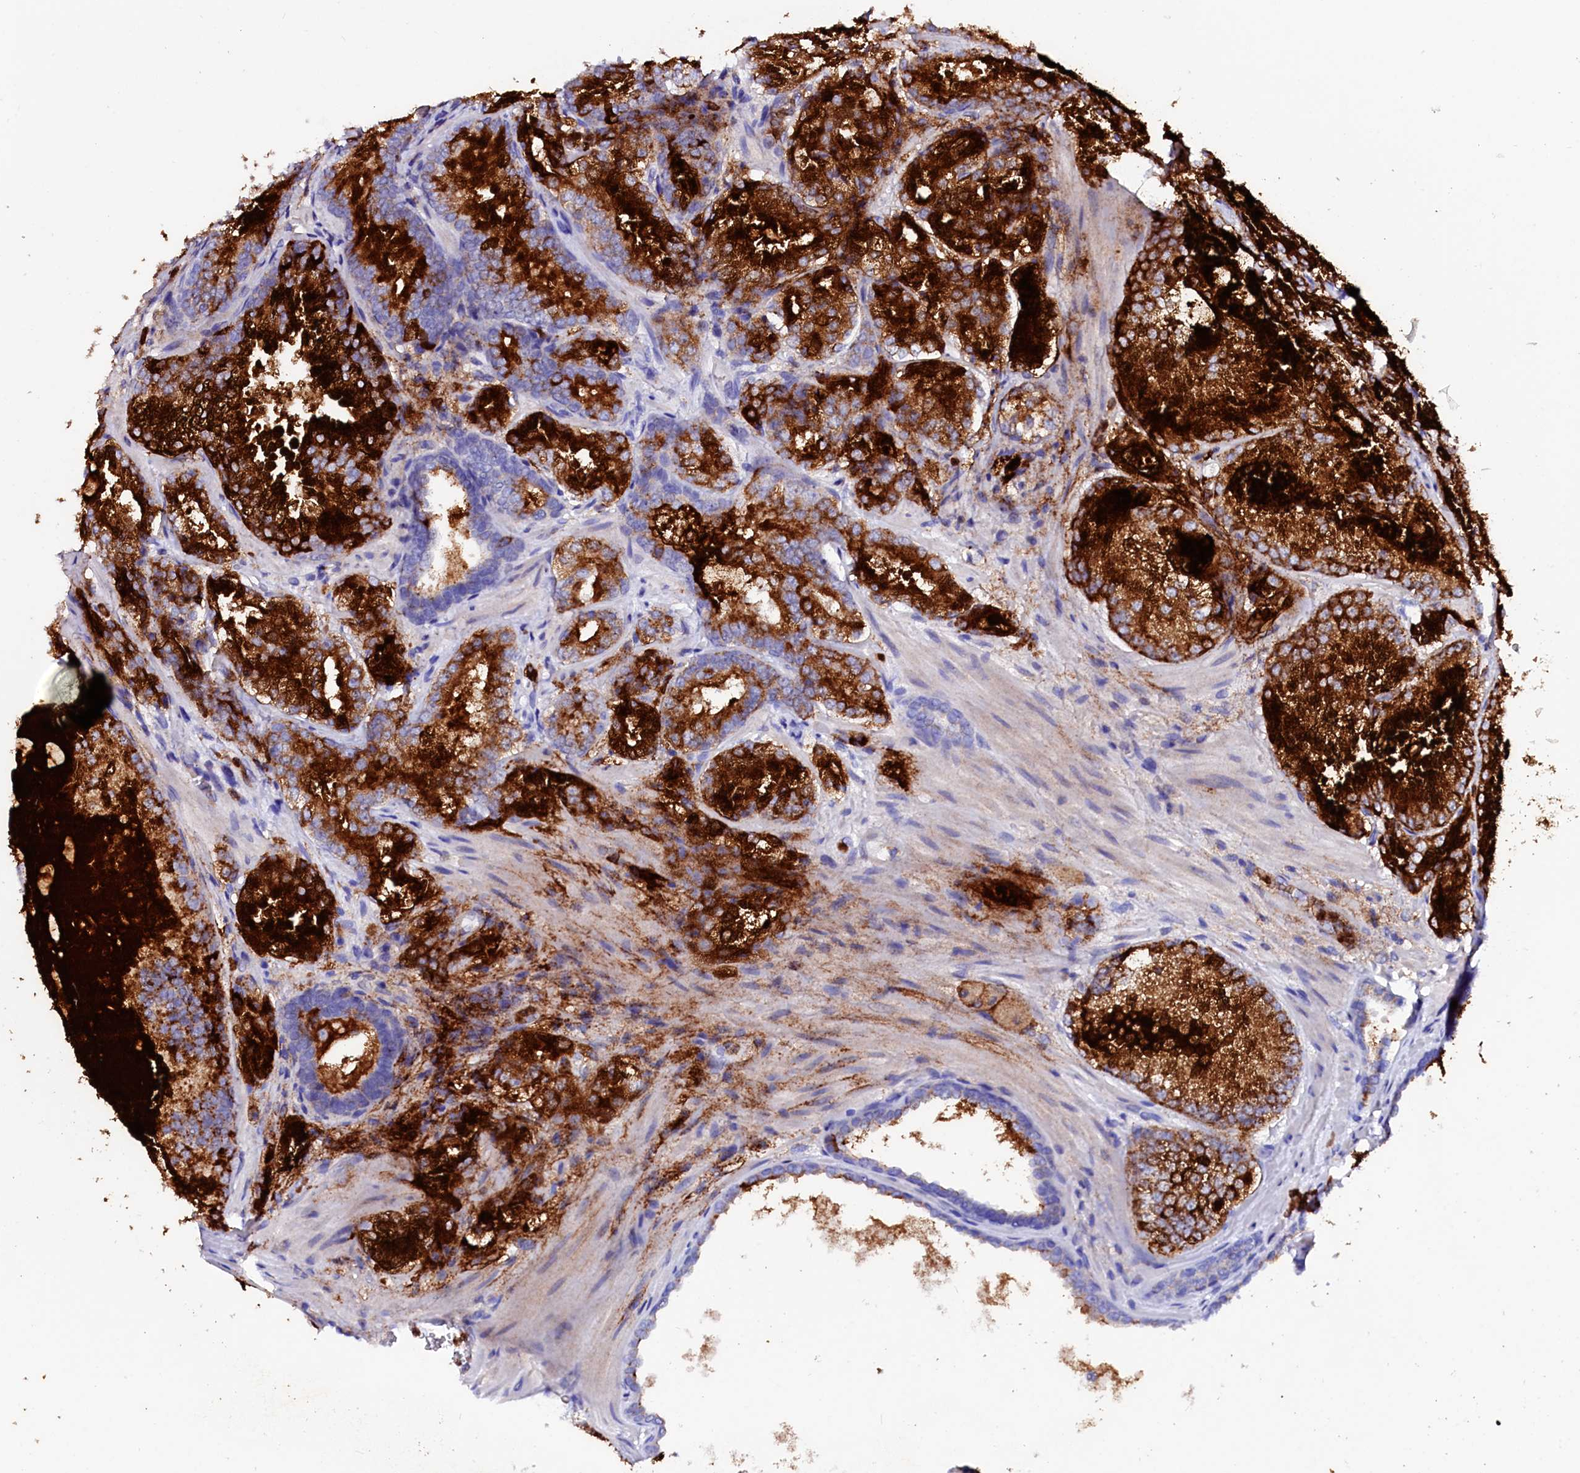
{"staining": {"intensity": "strong", "quantity": ">75%", "location": "cytoplasmic/membranous"}, "tissue": "prostate cancer", "cell_type": "Tumor cells", "image_type": "cancer", "snomed": [{"axis": "morphology", "description": "Adenocarcinoma, Low grade"}, {"axis": "topography", "description": "Prostate"}], "caption": "Immunohistochemistry (IHC) (DAB) staining of prostate cancer displays strong cytoplasmic/membranous protein staining in about >75% of tumor cells. The staining was performed using DAB (3,3'-diaminobenzidine), with brown indicating positive protein expression. Nuclei are stained blue with hematoxylin.", "gene": "RAB27A", "patient": {"sex": "male", "age": 74}}